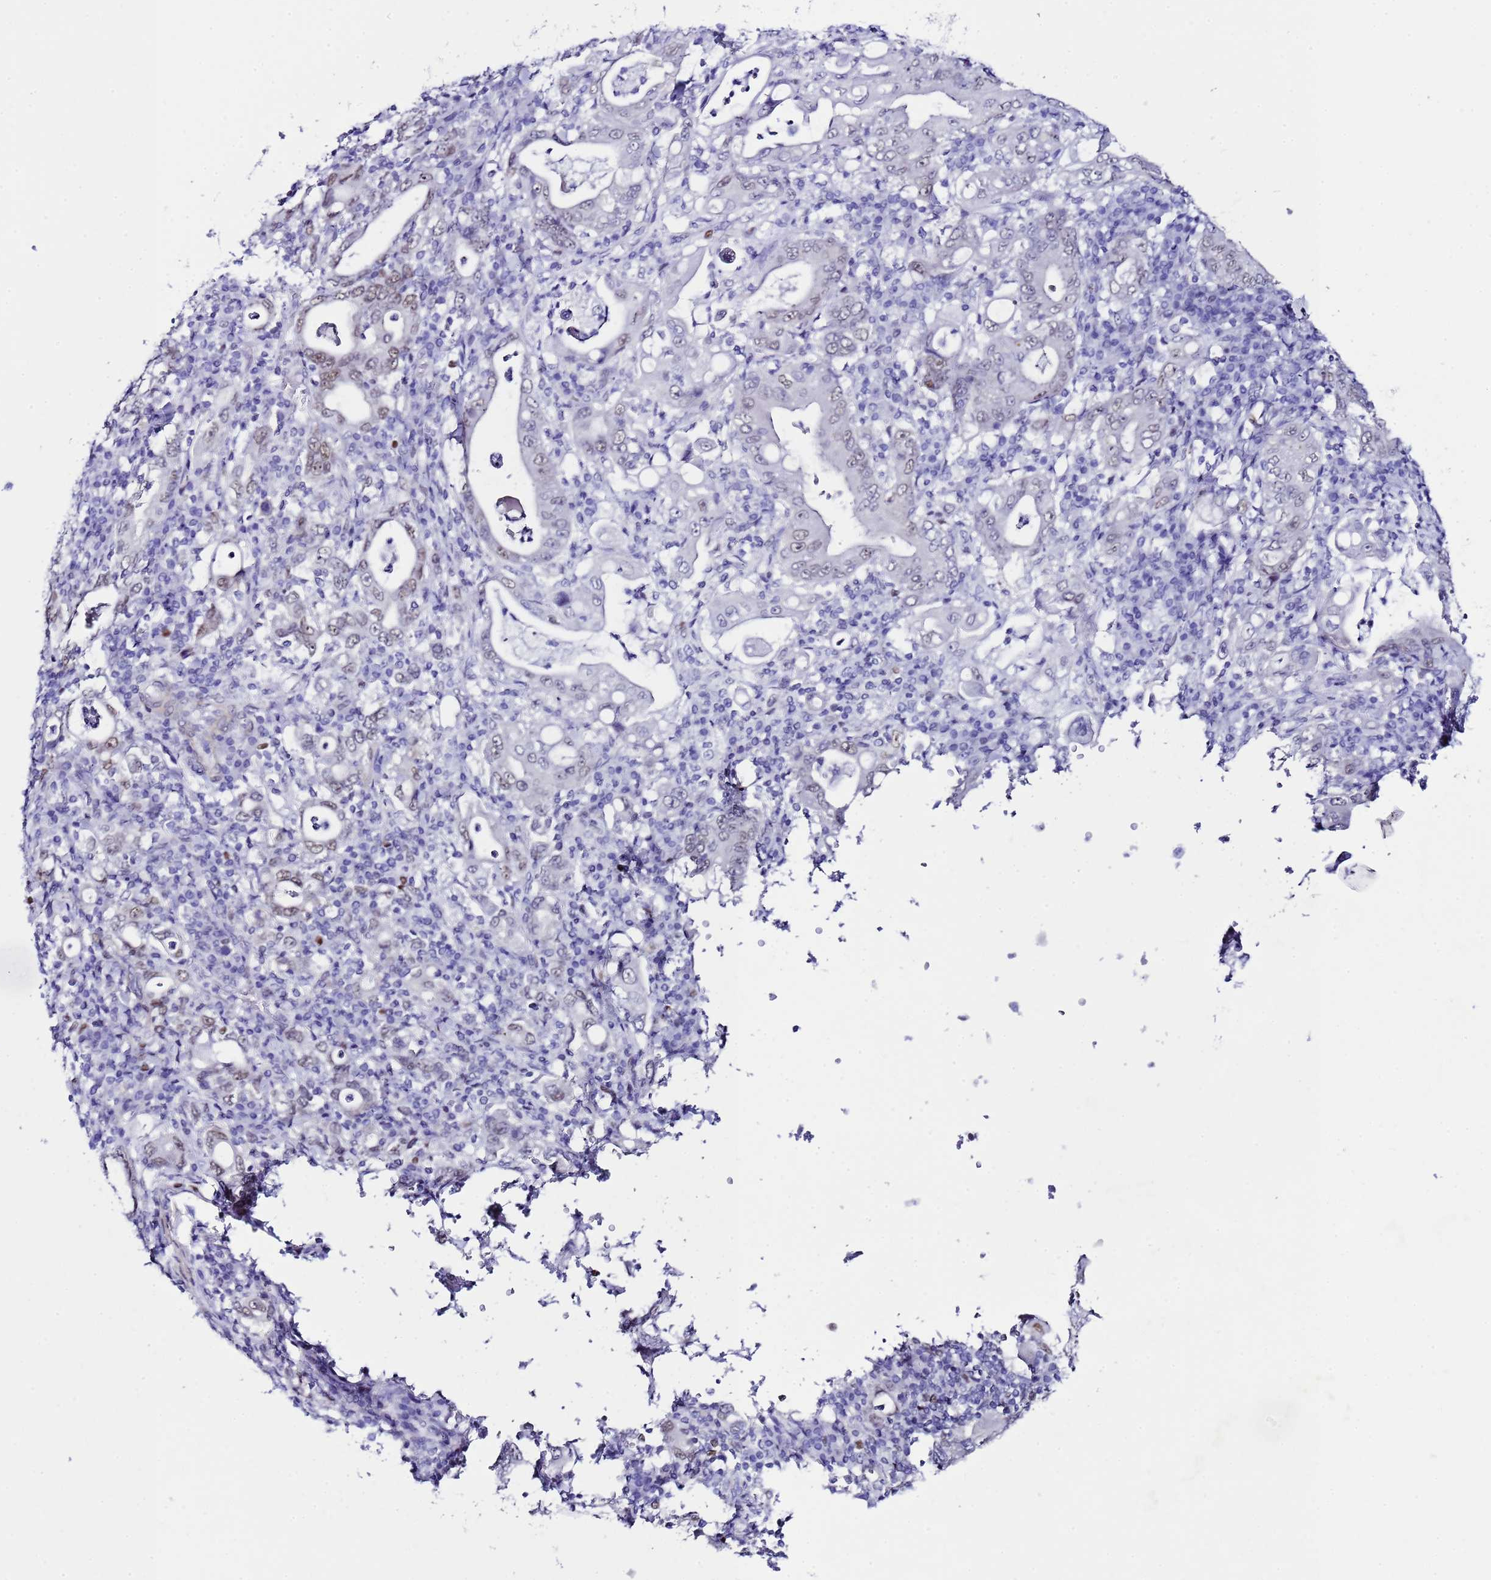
{"staining": {"intensity": "weak", "quantity": "<25%", "location": "nuclear"}, "tissue": "stomach cancer", "cell_type": "Tumor cells", "image_type": "cancer", "snomed": [{"axis": "morphology", "description": "Normal tissue, NOS"}, {"axis": "morphology", "description": "Adenocarcinoma, NOS"}, {"axis": "topography", "description": "Esophagus"}, {"axis": "topography", "description": "Stomach, upper"}, {"axis": "topography", "description": "Peripheral nerve tissue"}], "caption": "High magnification brightfield microscopy of stomach cancer stained with DAB (3,3'-diaminobenzidine) (brown) and counterstained with hematoxylin (blue): tumor cells show no significant staining.", "gene": "BCL7A", "patient": {"sex": "male", "age": 62}}